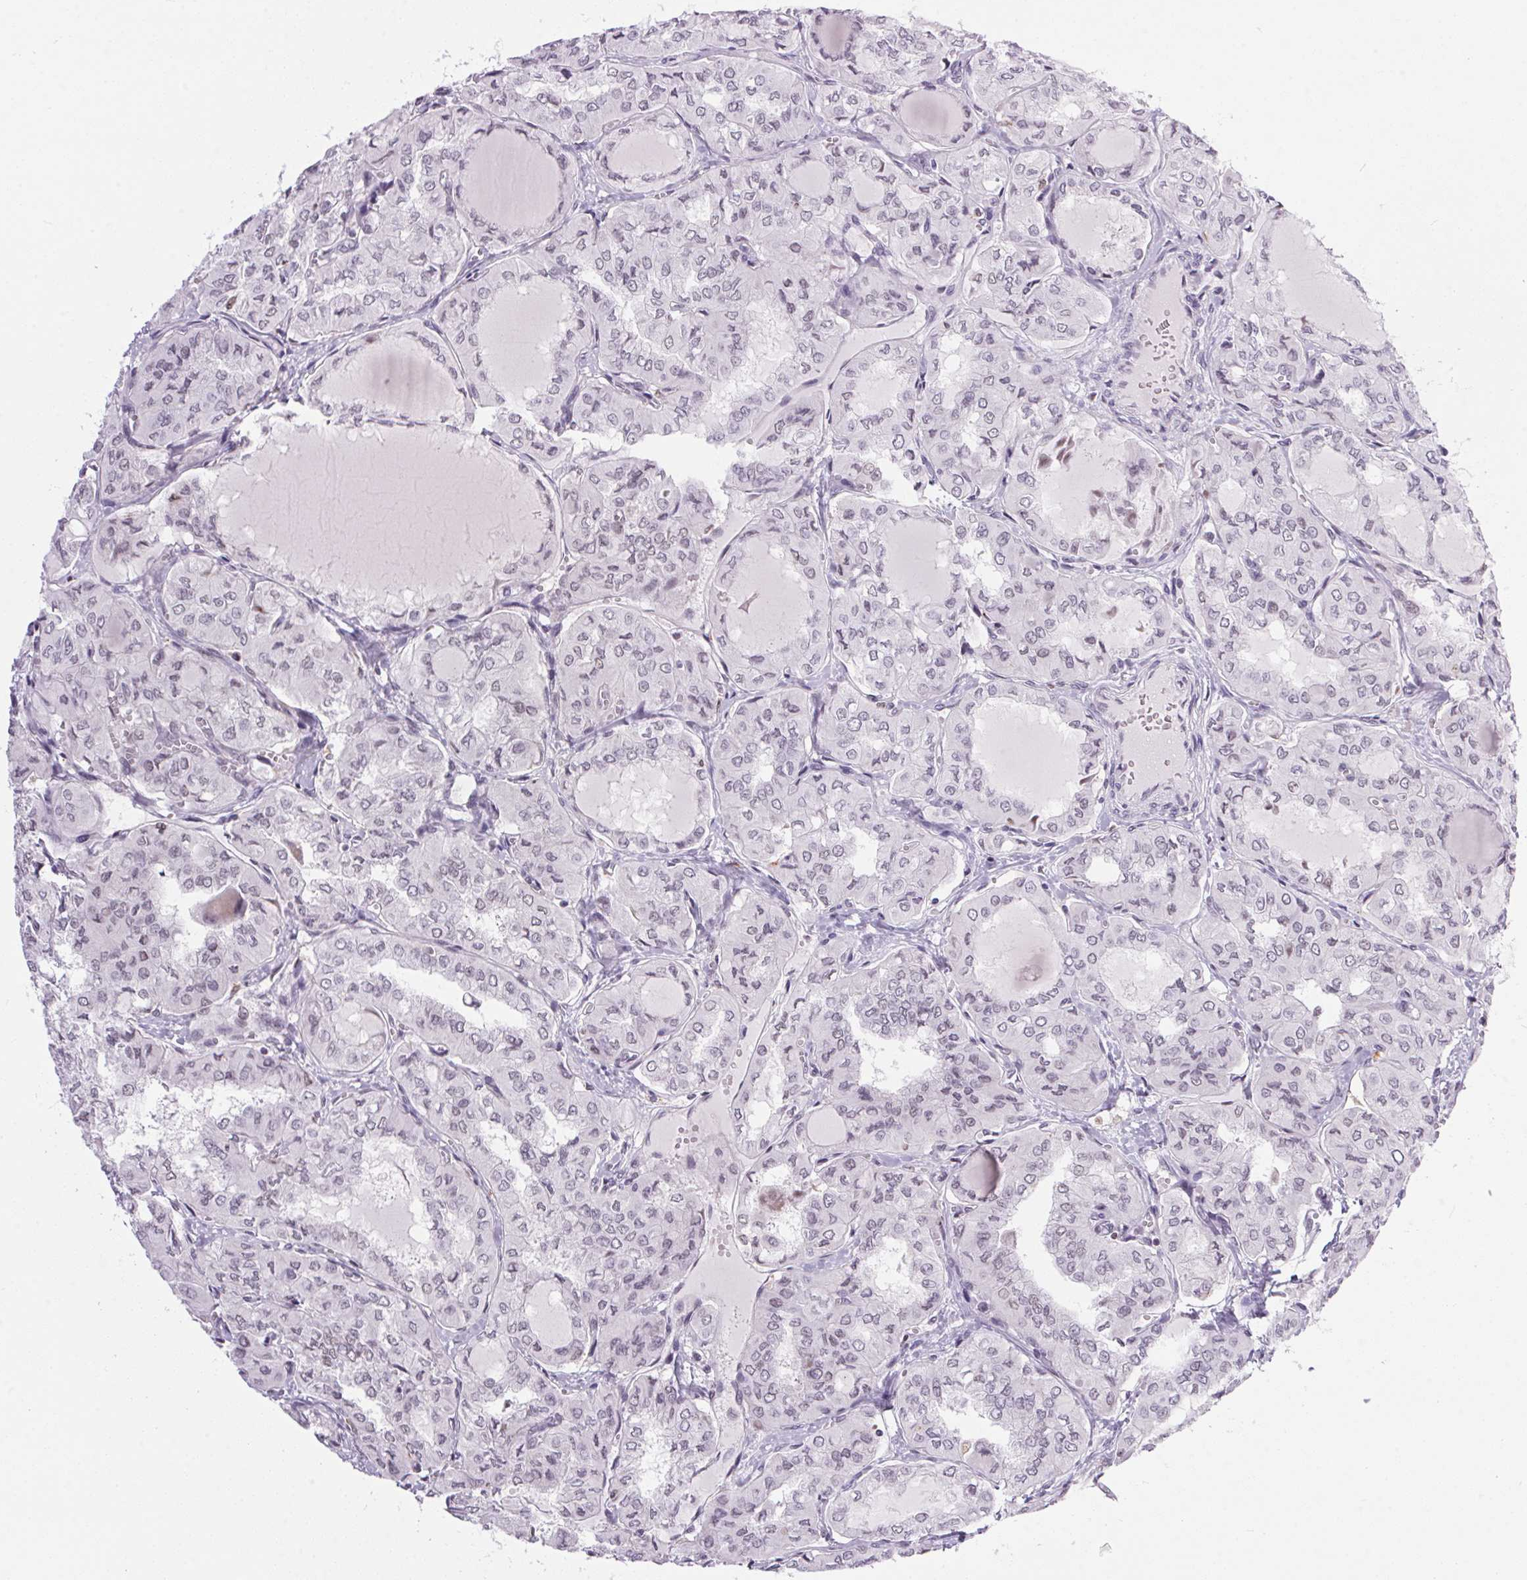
{"staining": {"intensity": "negative", "quantity": "none", "location": "none"}, "tissue": "thyroid cancer", "cell_type": "Tumor cells", "image_type": "cancer", "snomed": [{"axis": "morphology", "description": "Papillary adenocarcinoma, NOS"}, {"axis": "topography", "description": "Thyroid gland"}], "caption": "Immunohistochemistry (IHC) photomicrograph of human thyroid cancer (papillary adenocarcinoma) stained for a protein (brown), which reveals no positivity in tumor cells. The staining is performed using DAB (3,3'-diaminobenzidine) brown chromogen with nuclei counter-stained in using hematoxylin.", "gene": "NFE2L1", "patient": {"sex": "male", "age": 20}}